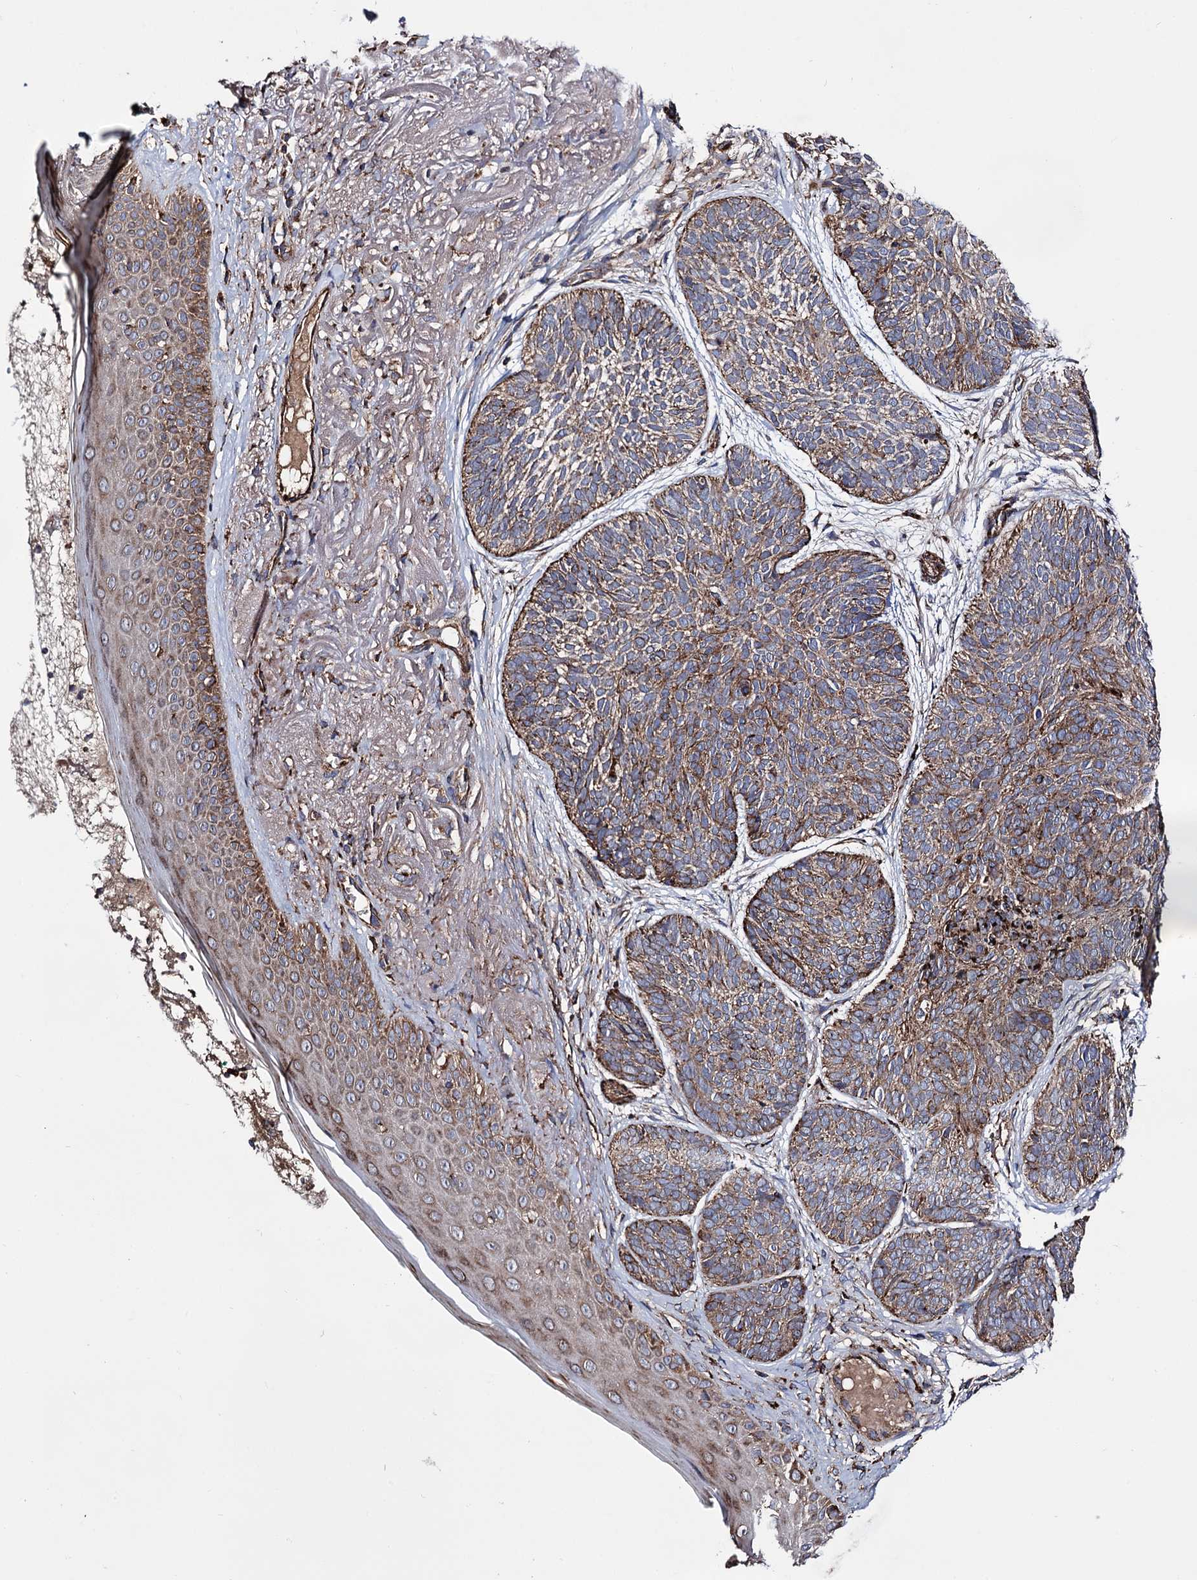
{"staining": {"intensity": "moderate", "quantity": ">75%", "location": "cytoplasmic/membranous"}, "tissue": "skin cancer", "cell_type": "Tumor cells", "image_type": "cancer", "snomed": [{"axis": "morphology", "description": "Normal tissue, NOS"}, {"axis": "morphology", "description": "Basal cell carcinoma"}, {"axis": "topography", "description": "Skin"}], "caption": "Basal cell carcinoma (skin) stained for a protein exhibits moderate cytoplasmic/membranous positivity in tumor cells.", "gene": "IQCH", "patient": {"sex": "male", "age": 66}}